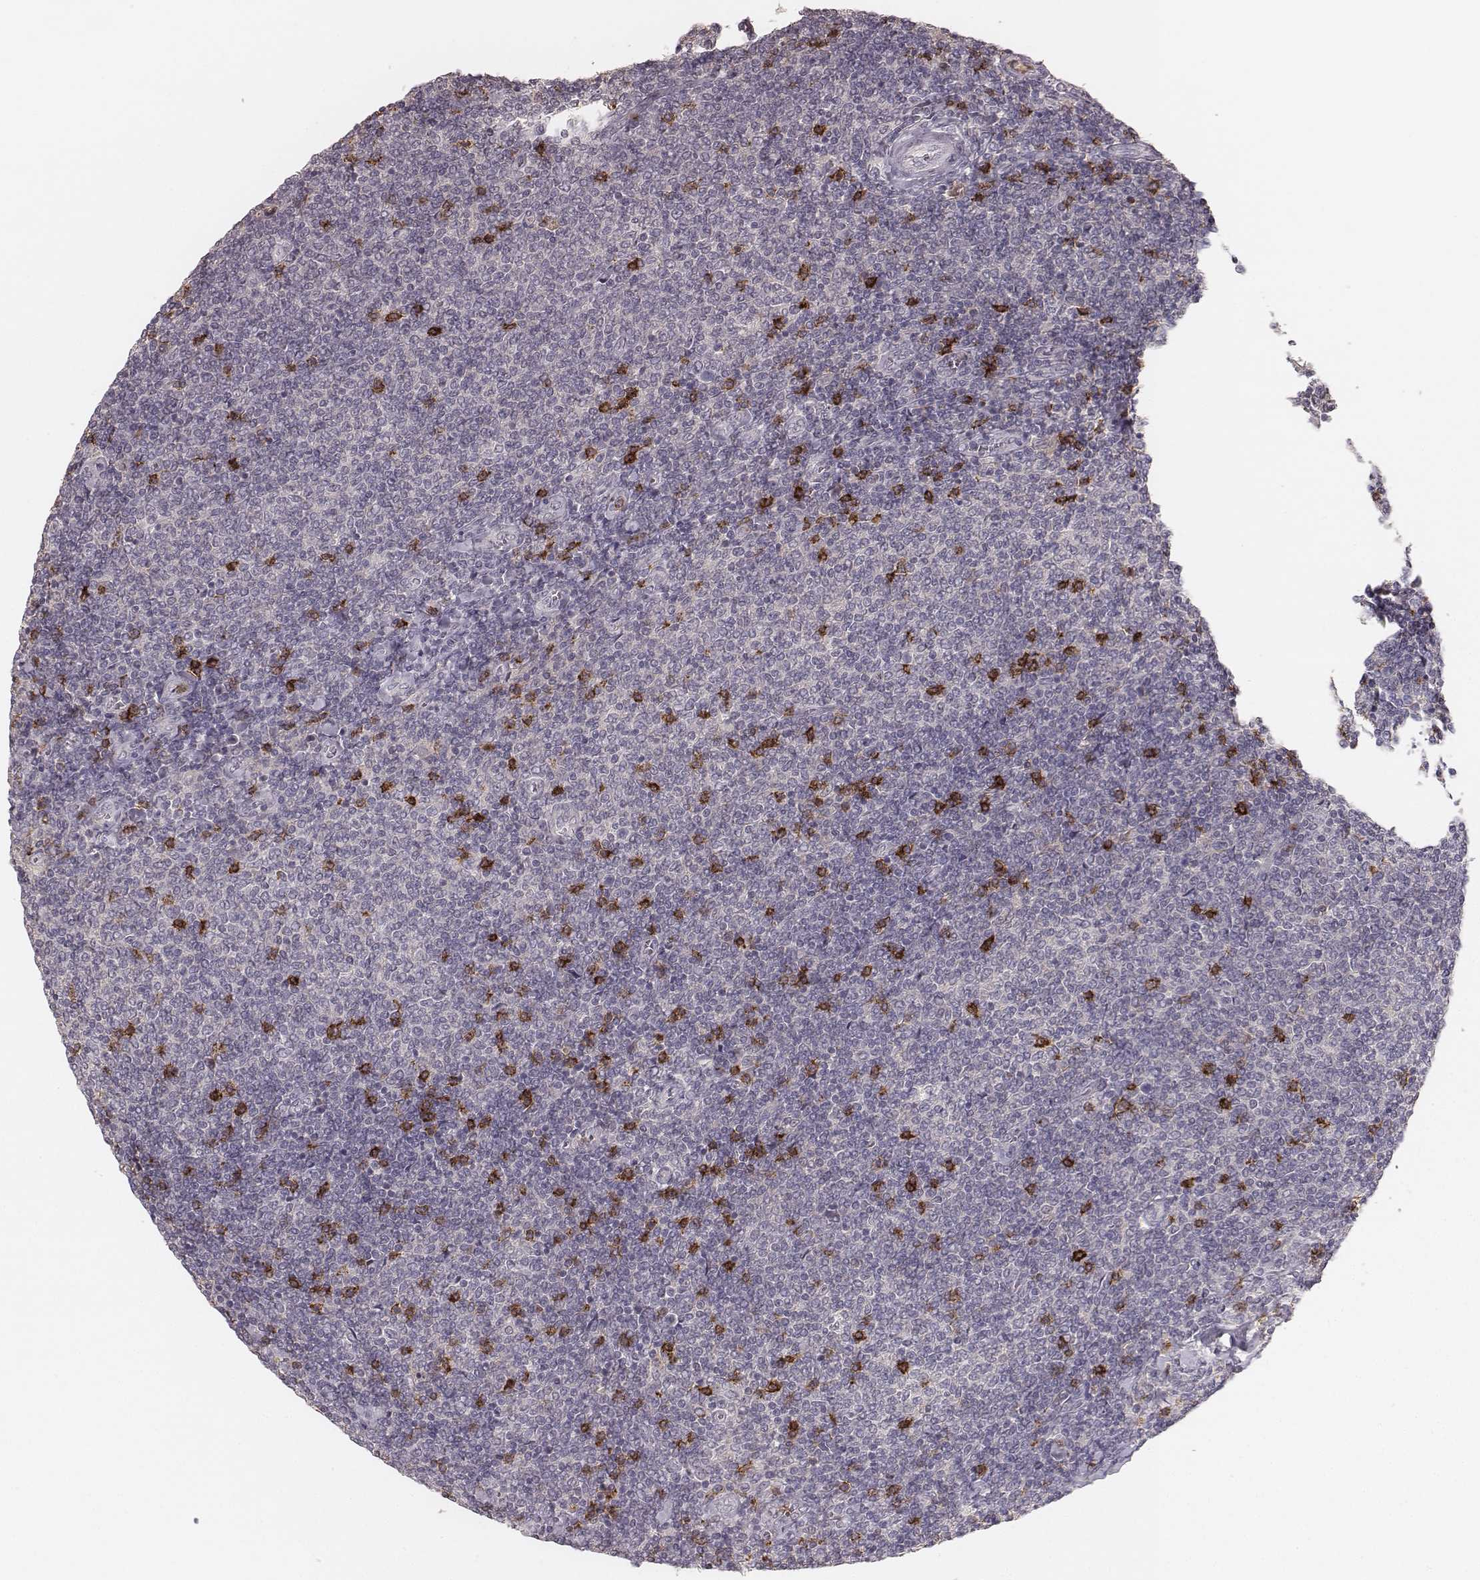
{"staining": {"intensity": "negative", "quantity": "none", "location": "none"}, "tissue": "lymphoma", "cell_type": "Tumor cells", "image_type": "cancer", "snomed": [{"axis": "morphology", "description": "Malignant lymphoma, non-Hodgkin's type, Low grade"}, {"axis": "topography", "description": "Lymph node"}], "caption": "Immunohistochemistry (IHC) of human low-grade malignant lymphoma, non-Hodgkin's type demonstrates no positivity in tumor cells.", "gene": "CD8A", "patient": {"sex": "male", "age": 52}}